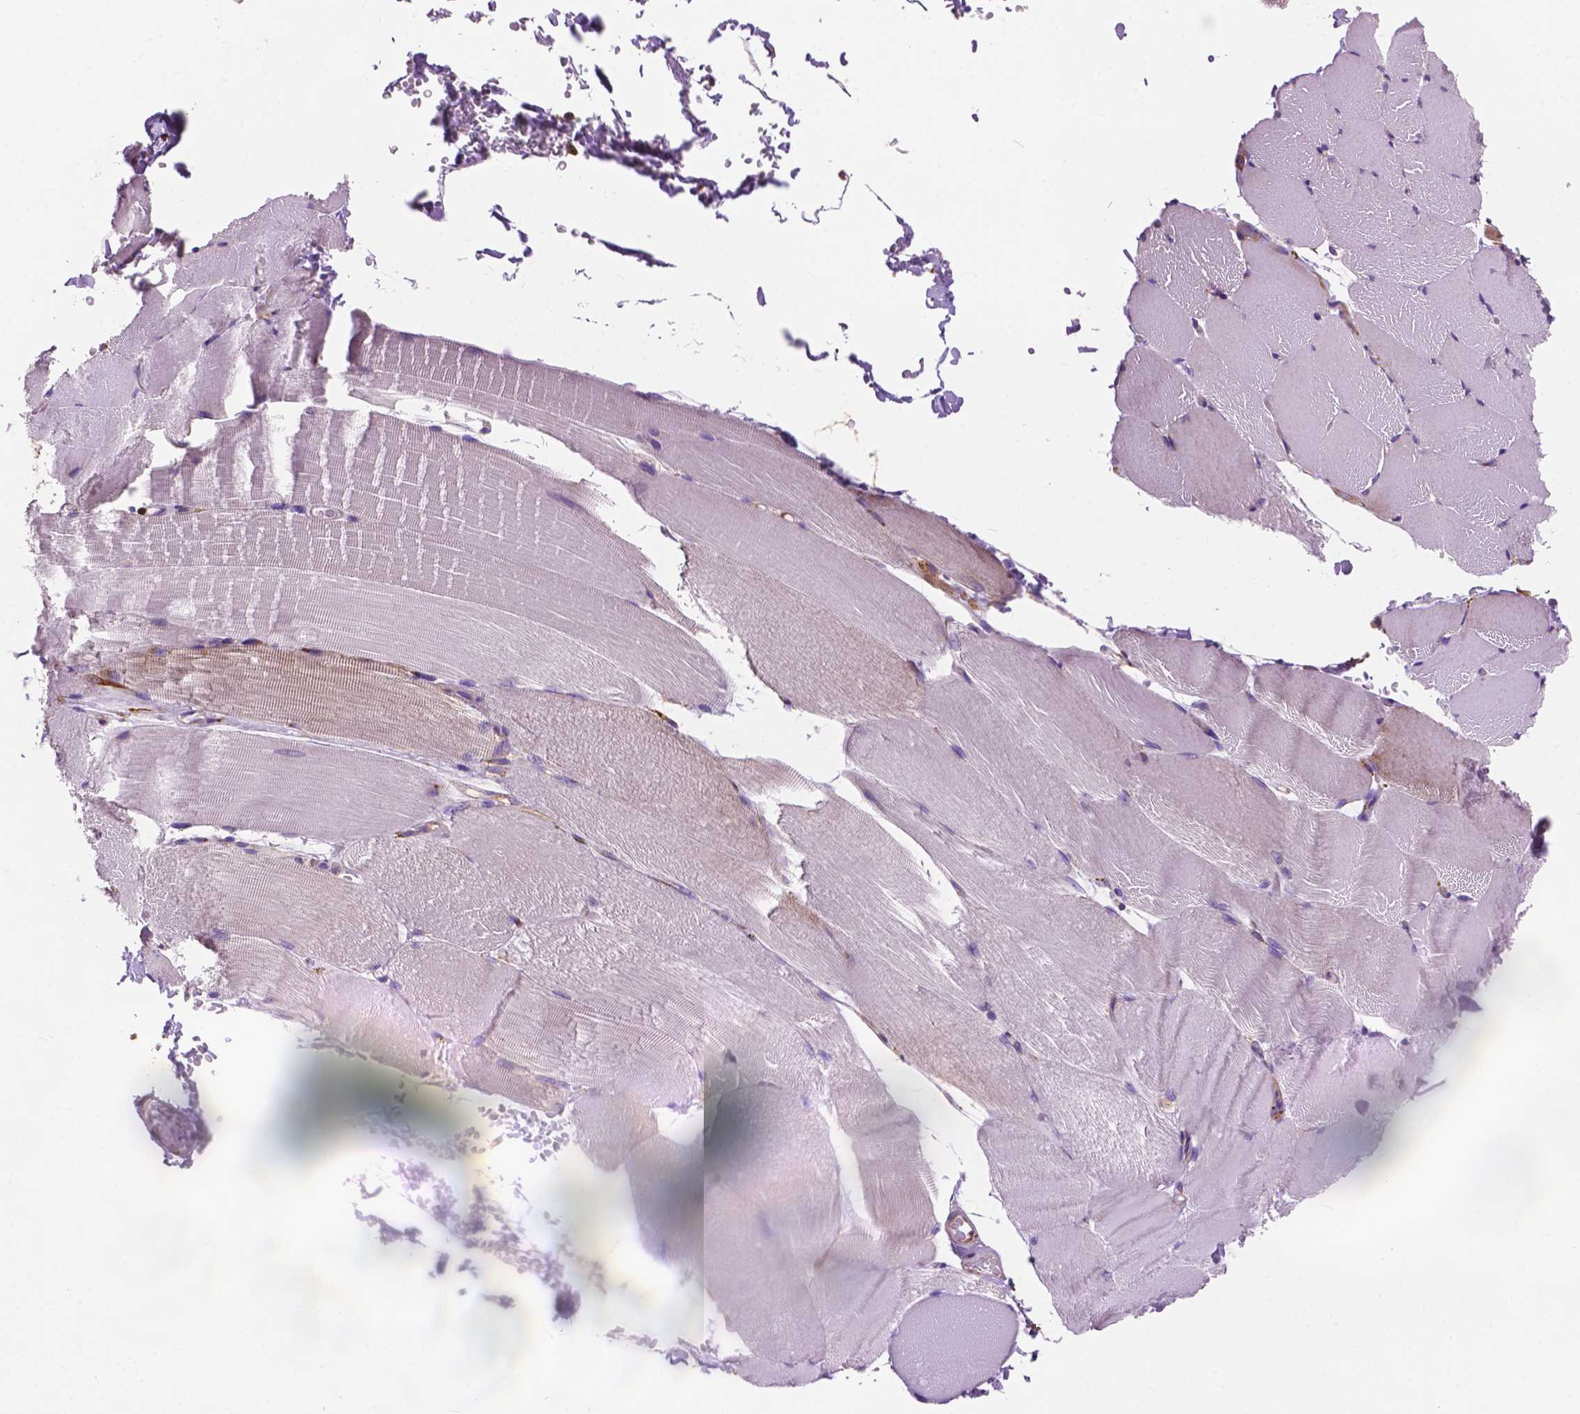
{"staining": {"intensity": "negative", "quantity": "none", "location": "none"}, "tissue": "skeletal muscle", "cell_type": "Myocytes", "image_type": "normal", "snomed": [{"axis": "morphology", "description": "Normal tissue, NOS"}, {"axis": "topography", "description": "Skeletal muscle"}], "caption": "High power microscopy image of an IHC histopathology image of benign skeletal muscle, revealing no significant expression in myocytes.", "gene": "RPL37A", "patient": {"sex": "female", "age": 37}}